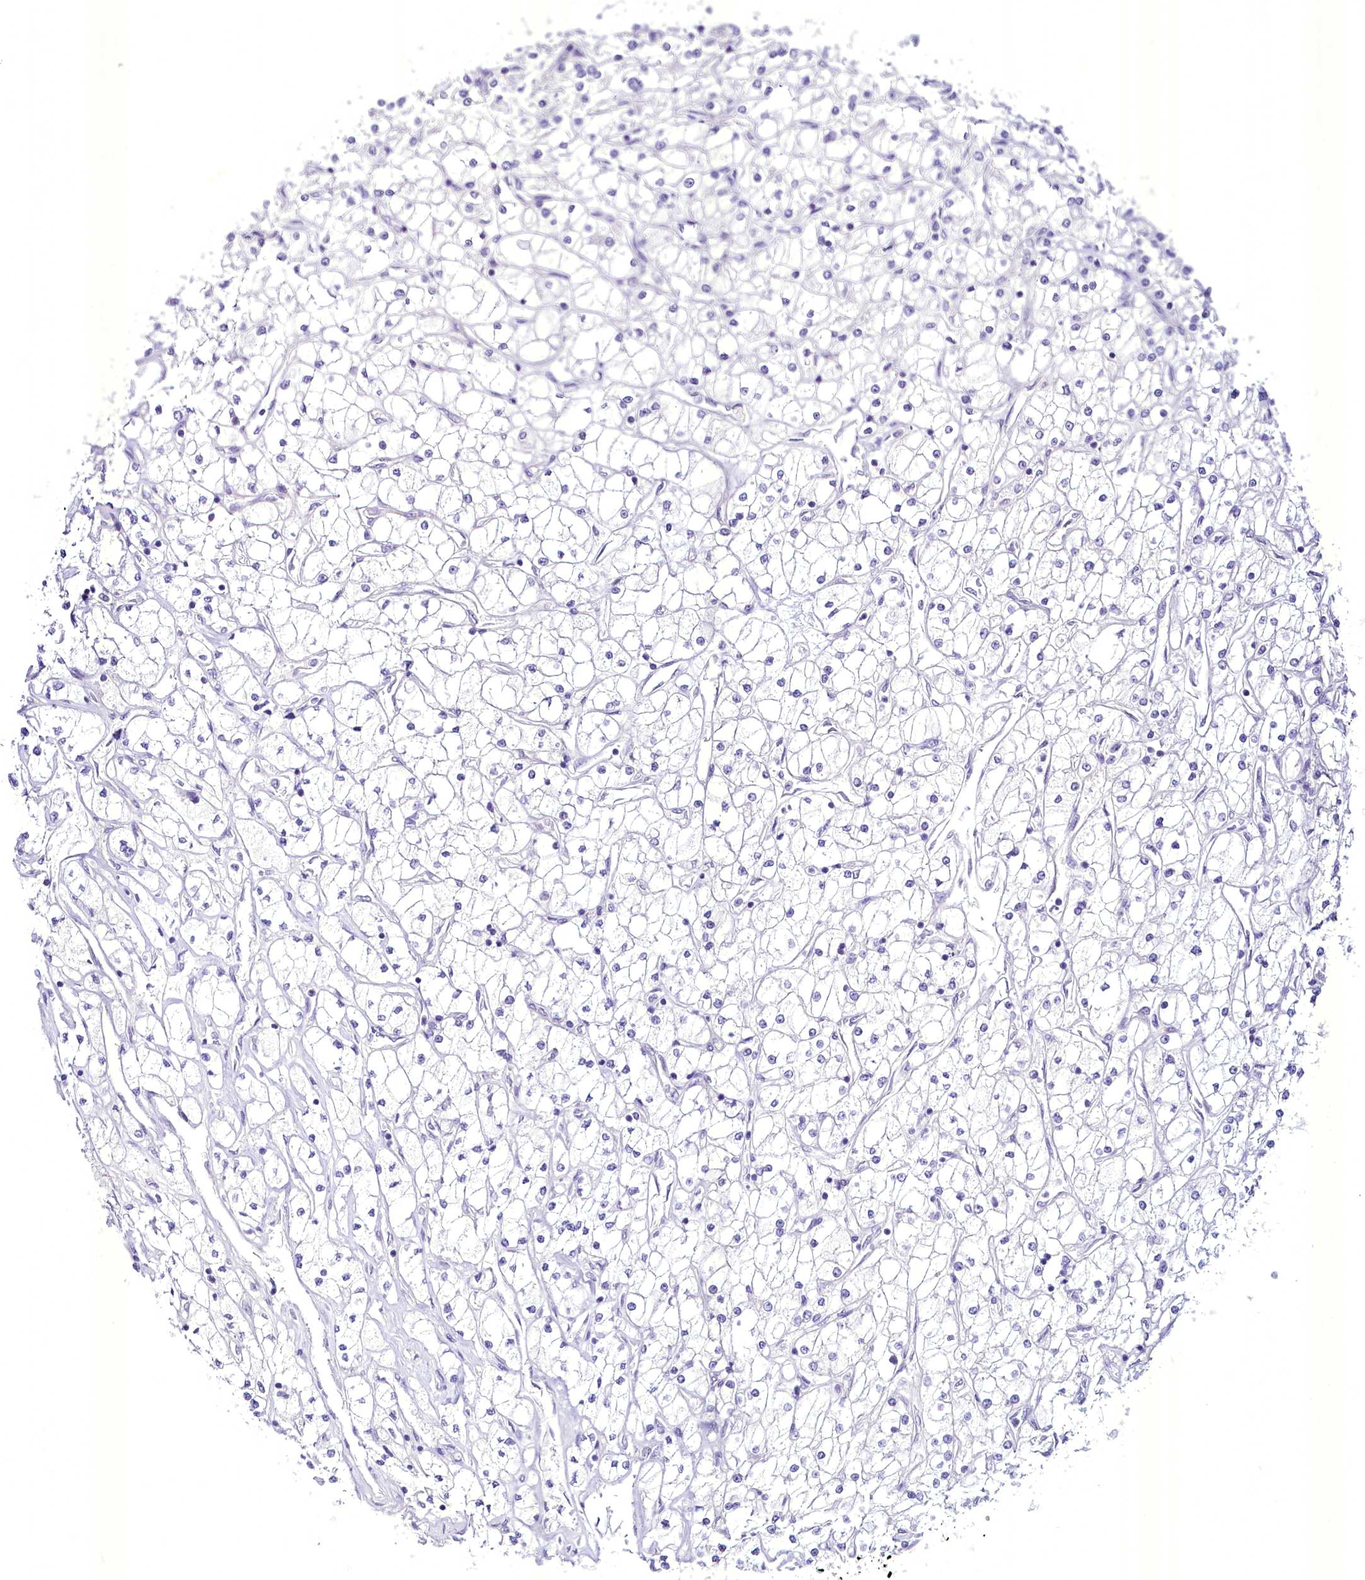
{"staining": {"intensity": "negative", "quantity": "none", "location": "none"}, "tissue": "renal cancer", "cell_type": "Tumor cells", "image_type": "cancer", "snomed": [{"axis": "morphology", "description": "Adenocarcinoma, NOS"}, {"axis": "topography", "description": "Kidney"}], "caption": "DAB immunohistochemical staining of human adenocarcinoma (renal) exhibits no significant expression in tumor cells. (Stains: DAB immunohistochemistry (IHC) with hematoxylin counter stain, Microscopy: brightfield microscopy at high magnification).", "gene": "BANK1", "patient": {"sex": "male", "age": 80}}